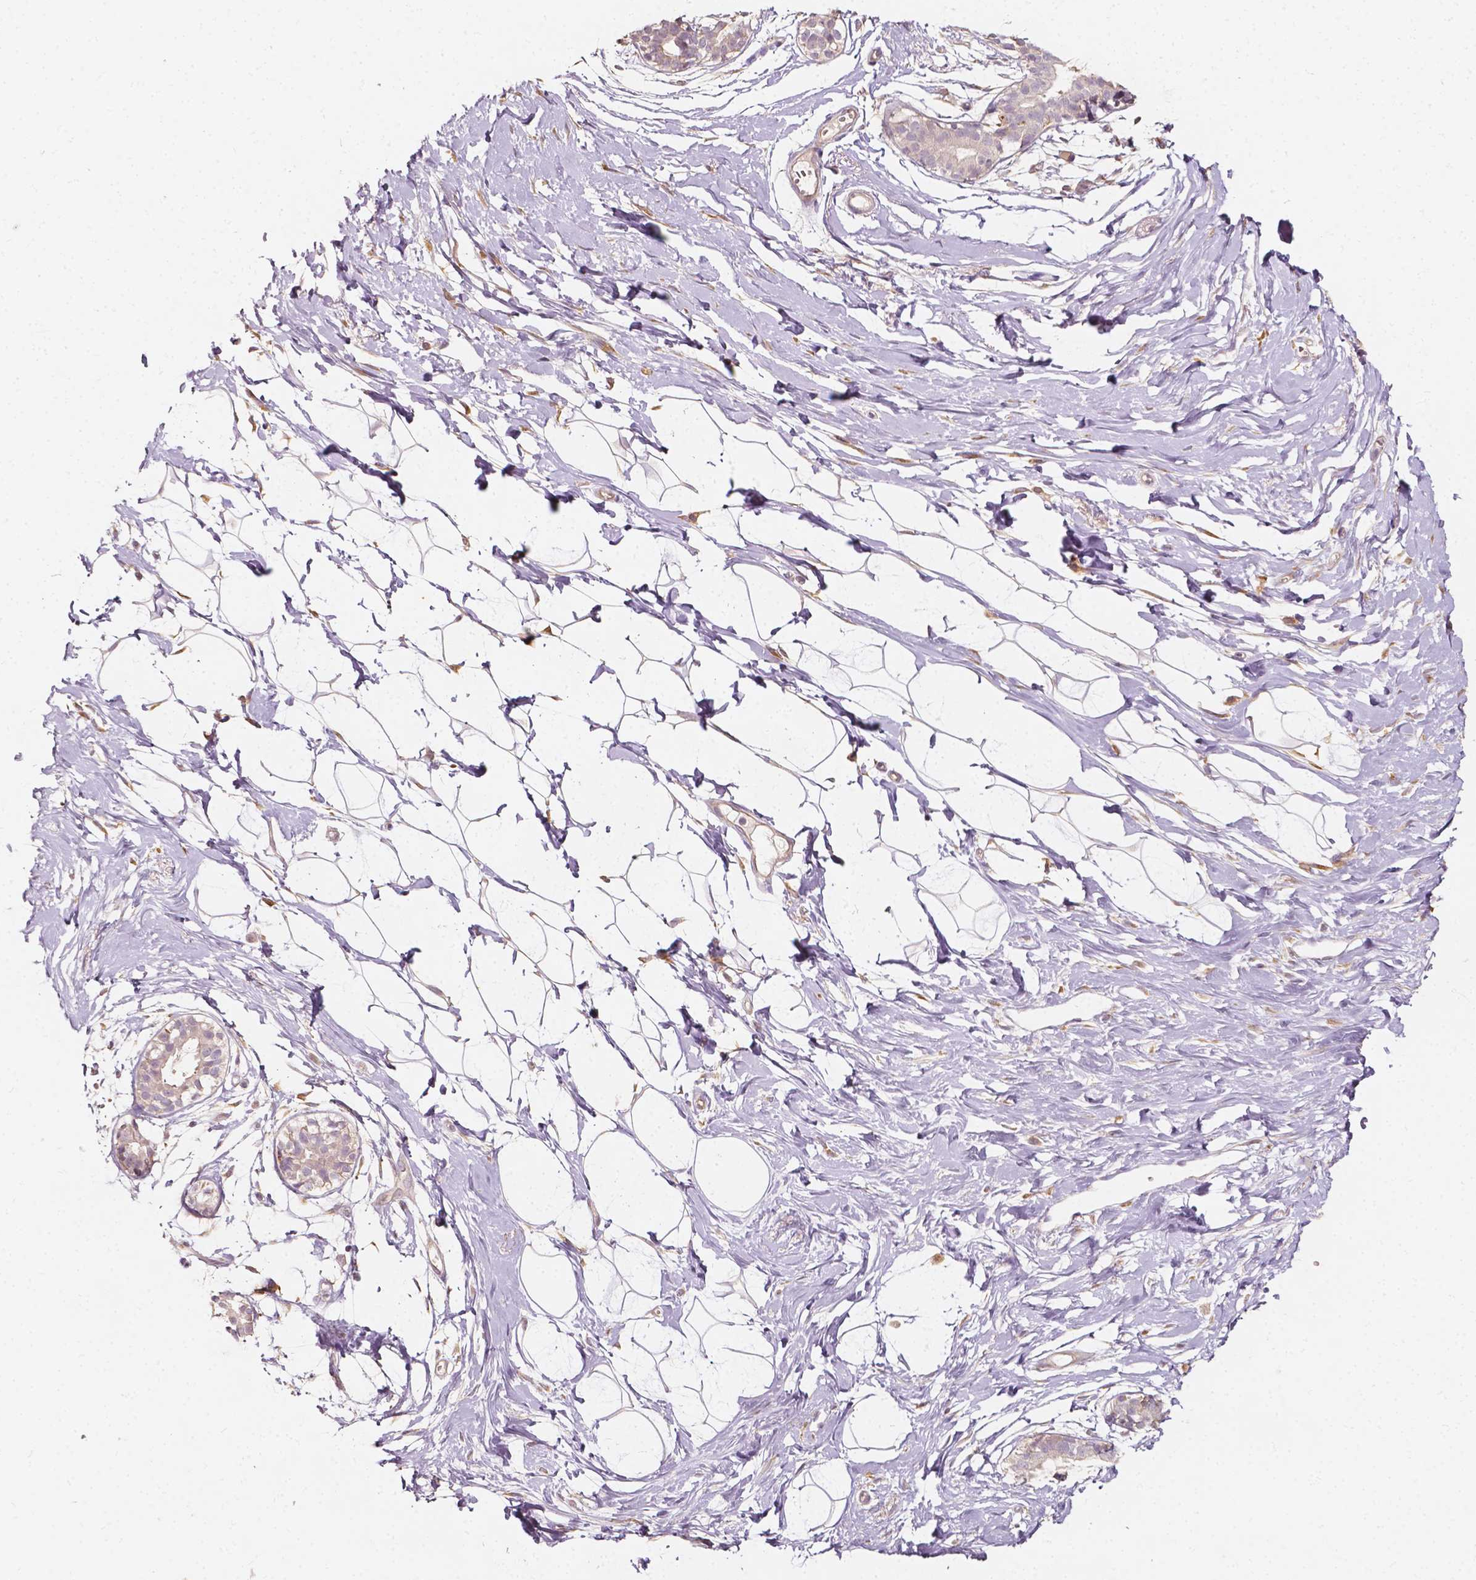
{"staining": {"intensity": "weak", "quantity": "25%-75%", "location": "cytoplasmic/membranous"}, "tissue": "breast", "cell_type": "Adipocytes", "image_type": "normal", "snomed": [{"axis": "morphology", "description": "Normal tissue, NOS"}, {"axis": "topography", "description": "Breast"}], "caption": "A brown stain highlights weak cytoplasmic/membranous positivity of a protein in adipocytes of benign human breast.", "gene": "NPC1L1", "patient": {"sex": "female", "age": 49}}